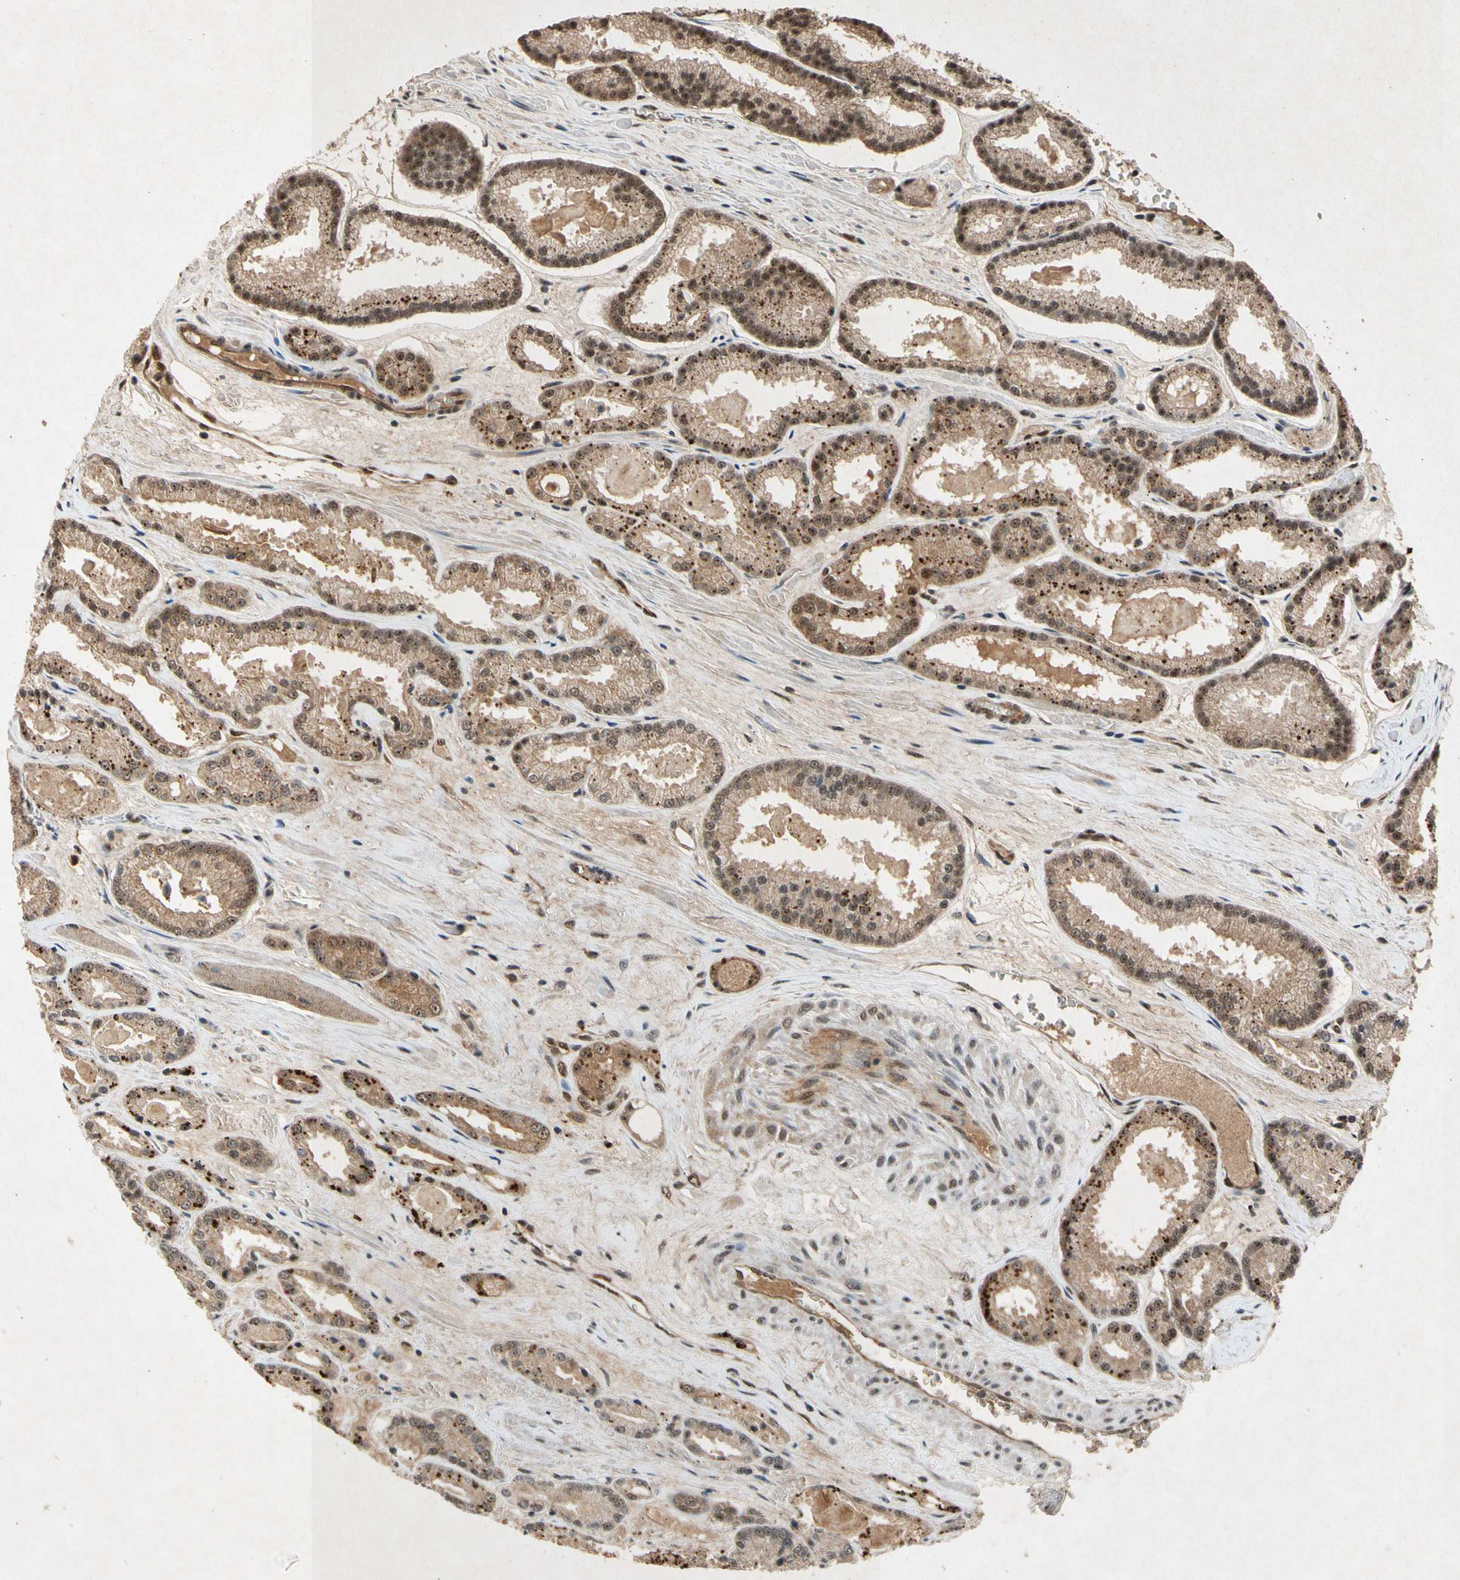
{"staining": {"intensity": "moderate", "quantity": ">75%", "location": "cytoplasmic/membranous,nuclear"}, "tissue": "prostate cancer", "cell_type": "Tumor cells", "image_type": "cancer", "snomed": [{"axis": "morphology", "description": "Adenocarcinoma, Low grade"}, {"axis": "topography", "description": "Prostate"}], "caption": "High-power microscopy captured an immunohistochemistry (IHC) image of low-grade adenocarcinoma (prostate), revealing moderate cytoplasmic/membranous and nuclear positivity in about >75% of tumor cells. (brown staining indicates protein expression, while blue staining denotes nuclei).", "gene": "PML", "patient": {"sex": "male", "age": 59}}